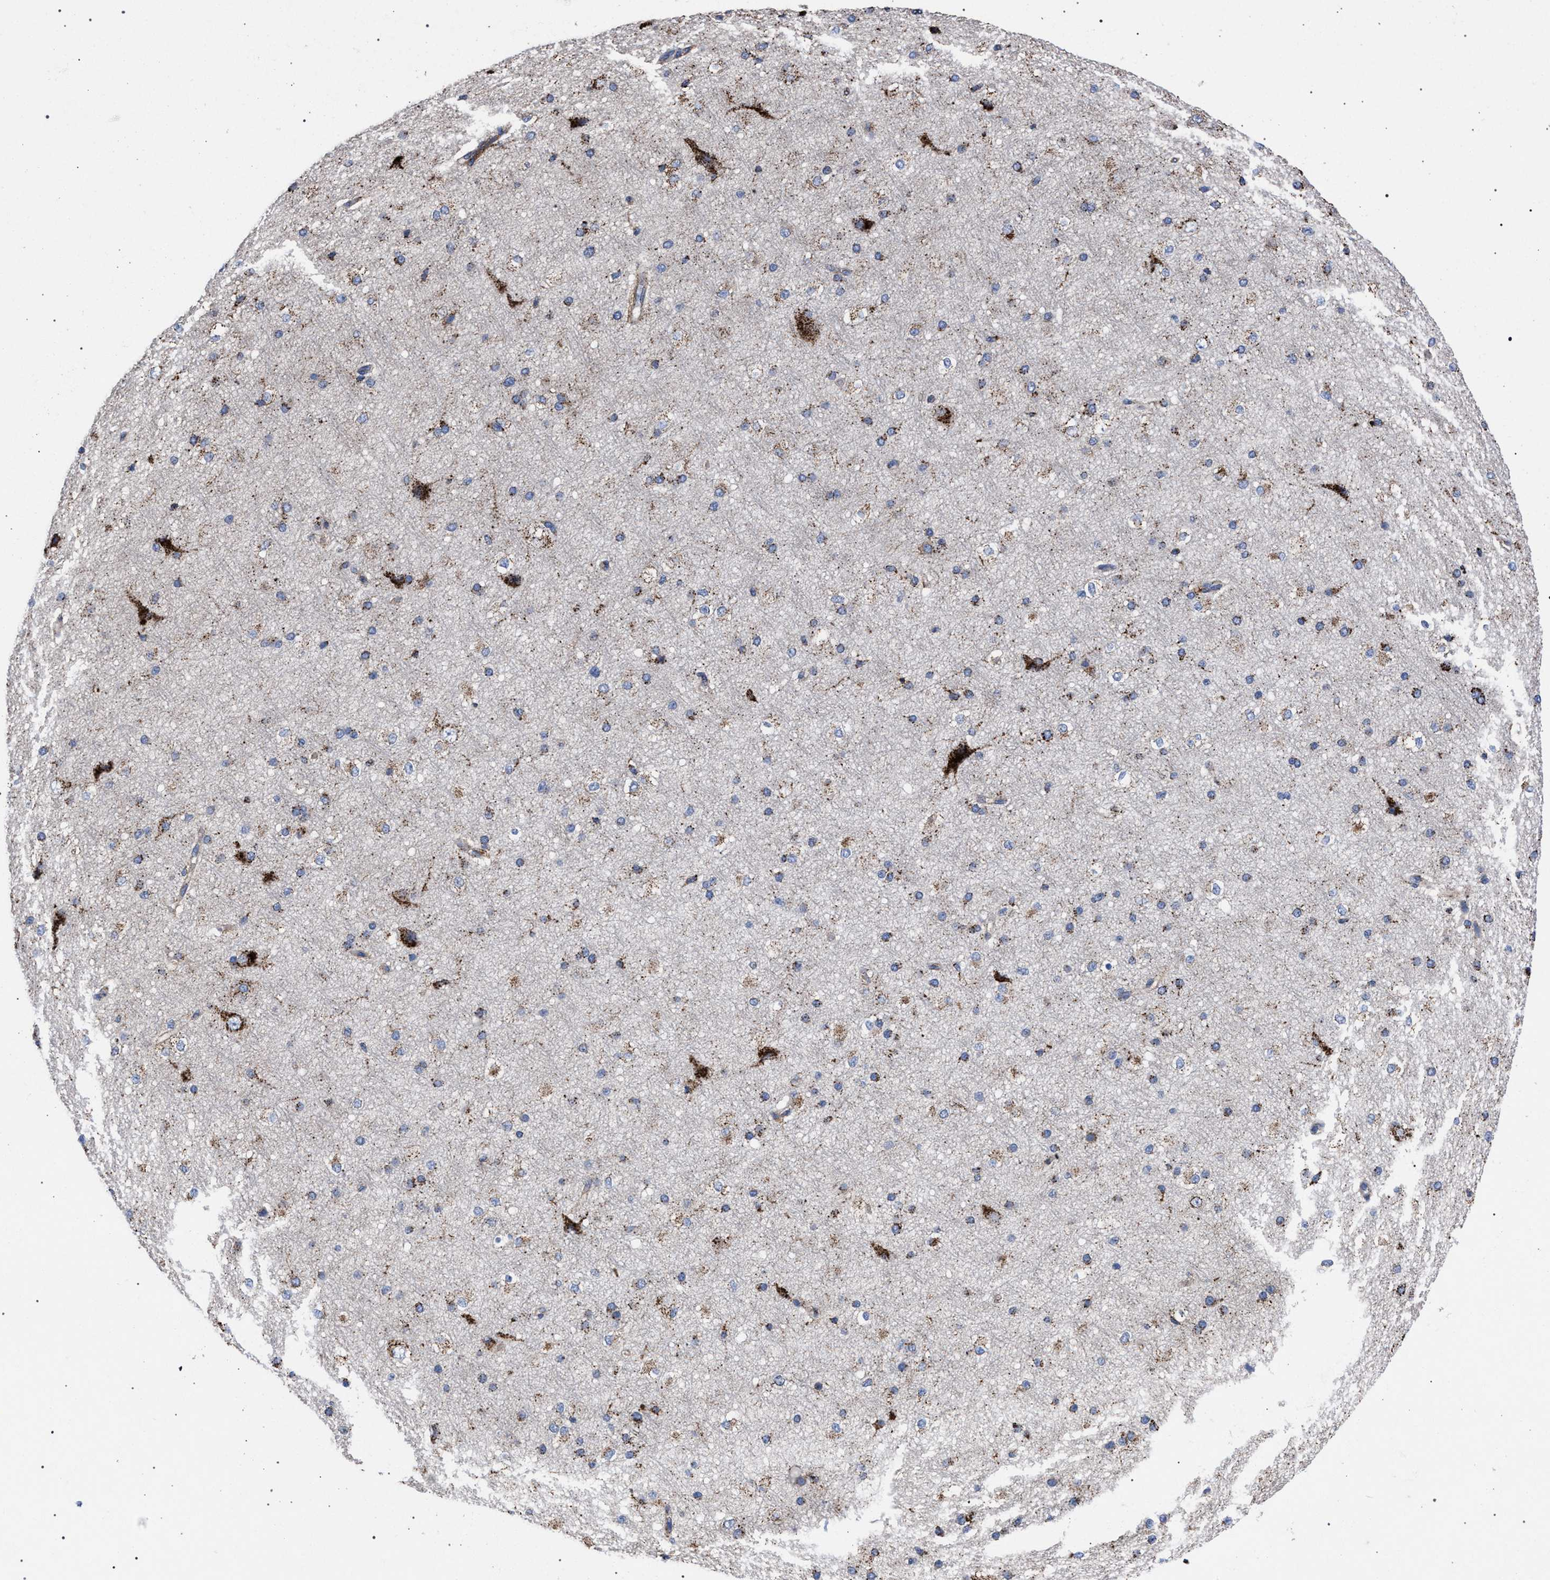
{"staining": {"intensity": "weak", "quantity": ">75%", "location": "cytoplasmic/membranous"}, "tissue": "cerebral cortex", "cell_type": "Endothelial cells", "image_type": "normal", "snomed": [{"axis": "morphology", "description": "Normal tissue, NOS"}, {"axis": "morphology", "description": "Developmental malformation"}, {"axis": "topography", "description": "Cerebral cortex"}], "caption": "Normal cerebral cortex reveals weak cytoplasmic/membranous expression in about >75% of endothelial cells, visualized by immunohistochemistry.", "gene": "PPT1", "patient": {"sex": "female", "age": 30}}